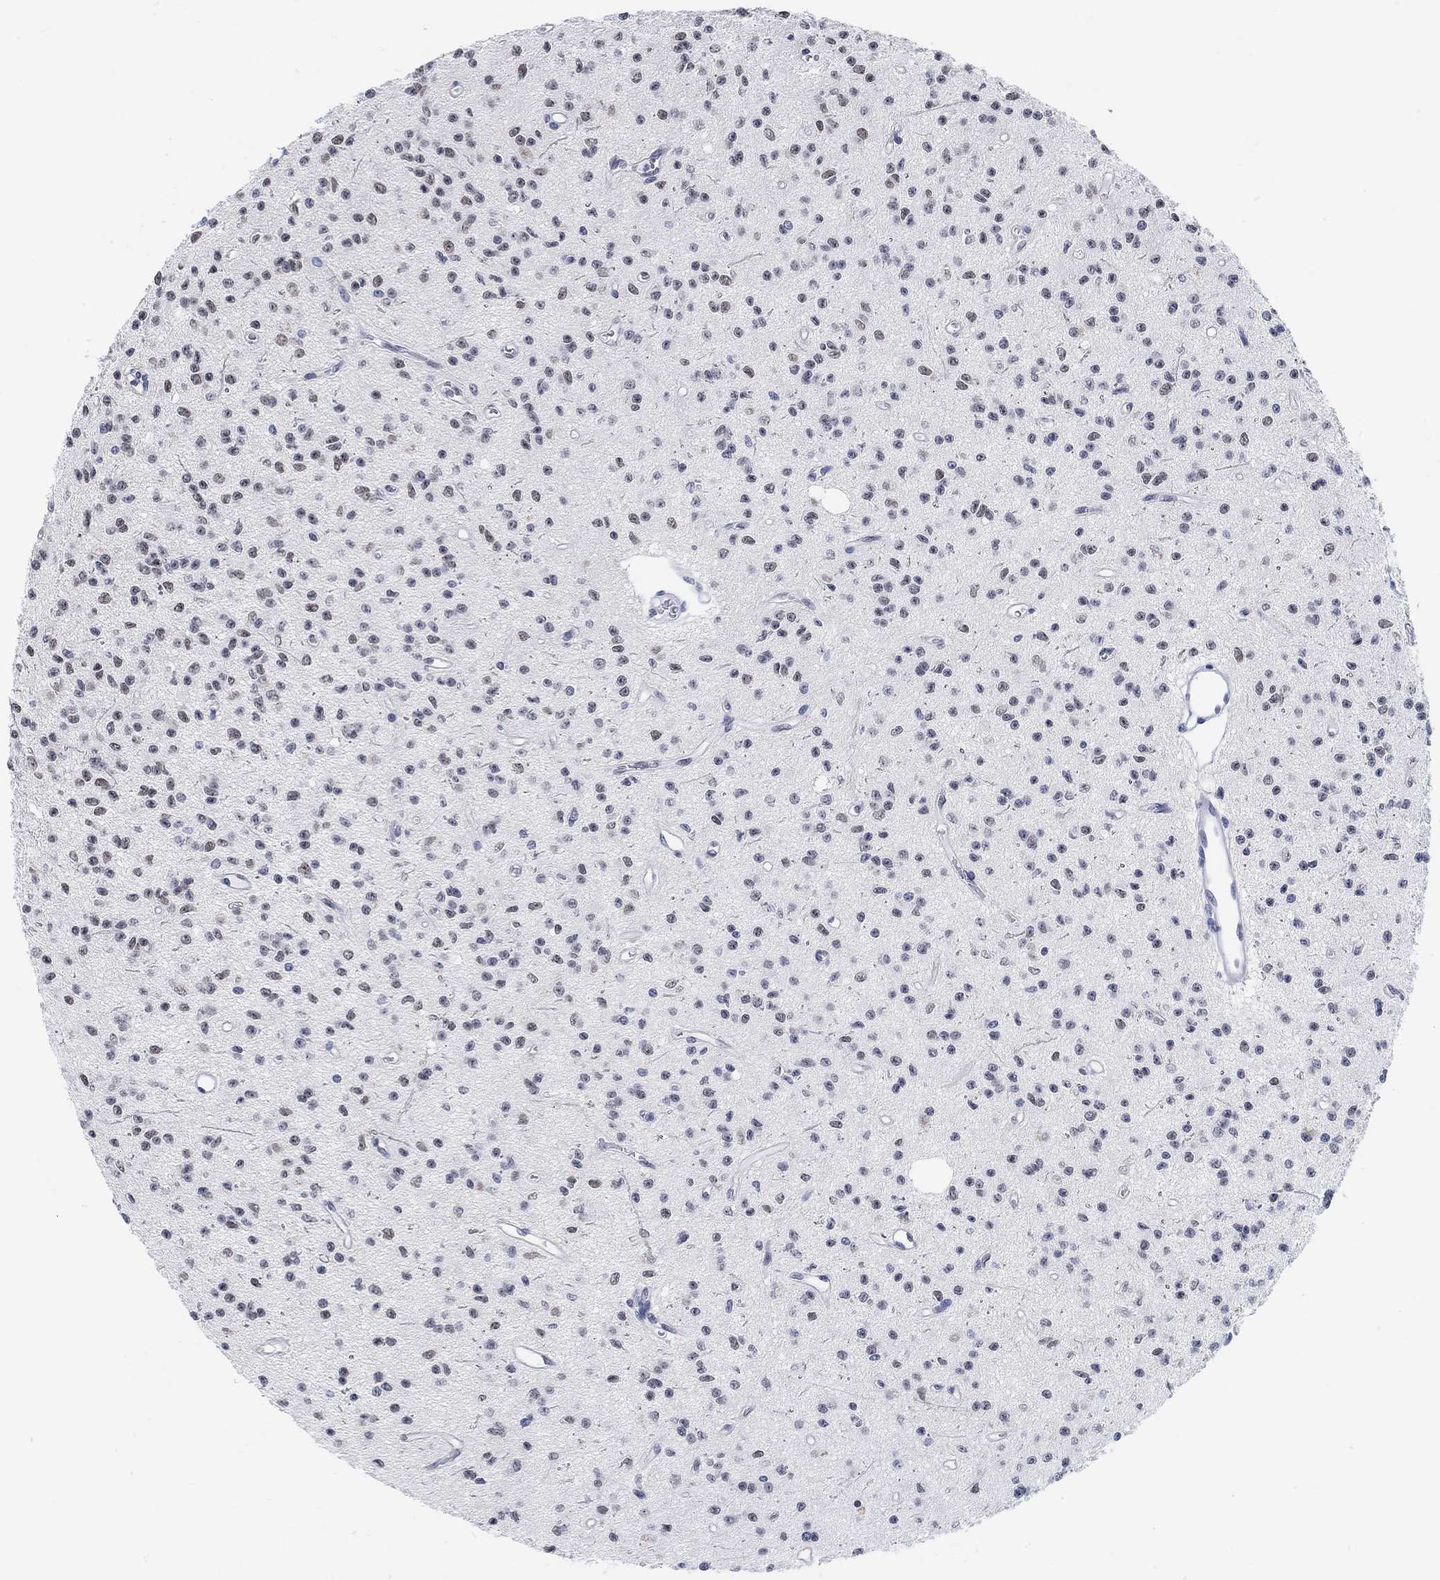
{"staining": {"intensity": "weak", "quantity": "<25%", "location": "nuclear"}, "tissue": "glioma", "cell_type": "Tumor cells", "image_type": "cancer", "snomed": [{"axis": "morphology", "description": "Glioma, malignant, Low grade"}, {"axis": "topography", "description": "Brain"}], "caption": "A high-resolution micrograph shows immunohistochemistry (IHC) staining of malignant low-grade glioma, which shows no significant staining in tumor cells.", "gene": "PURG", "patient": {"sex": "female", "age": 45}}